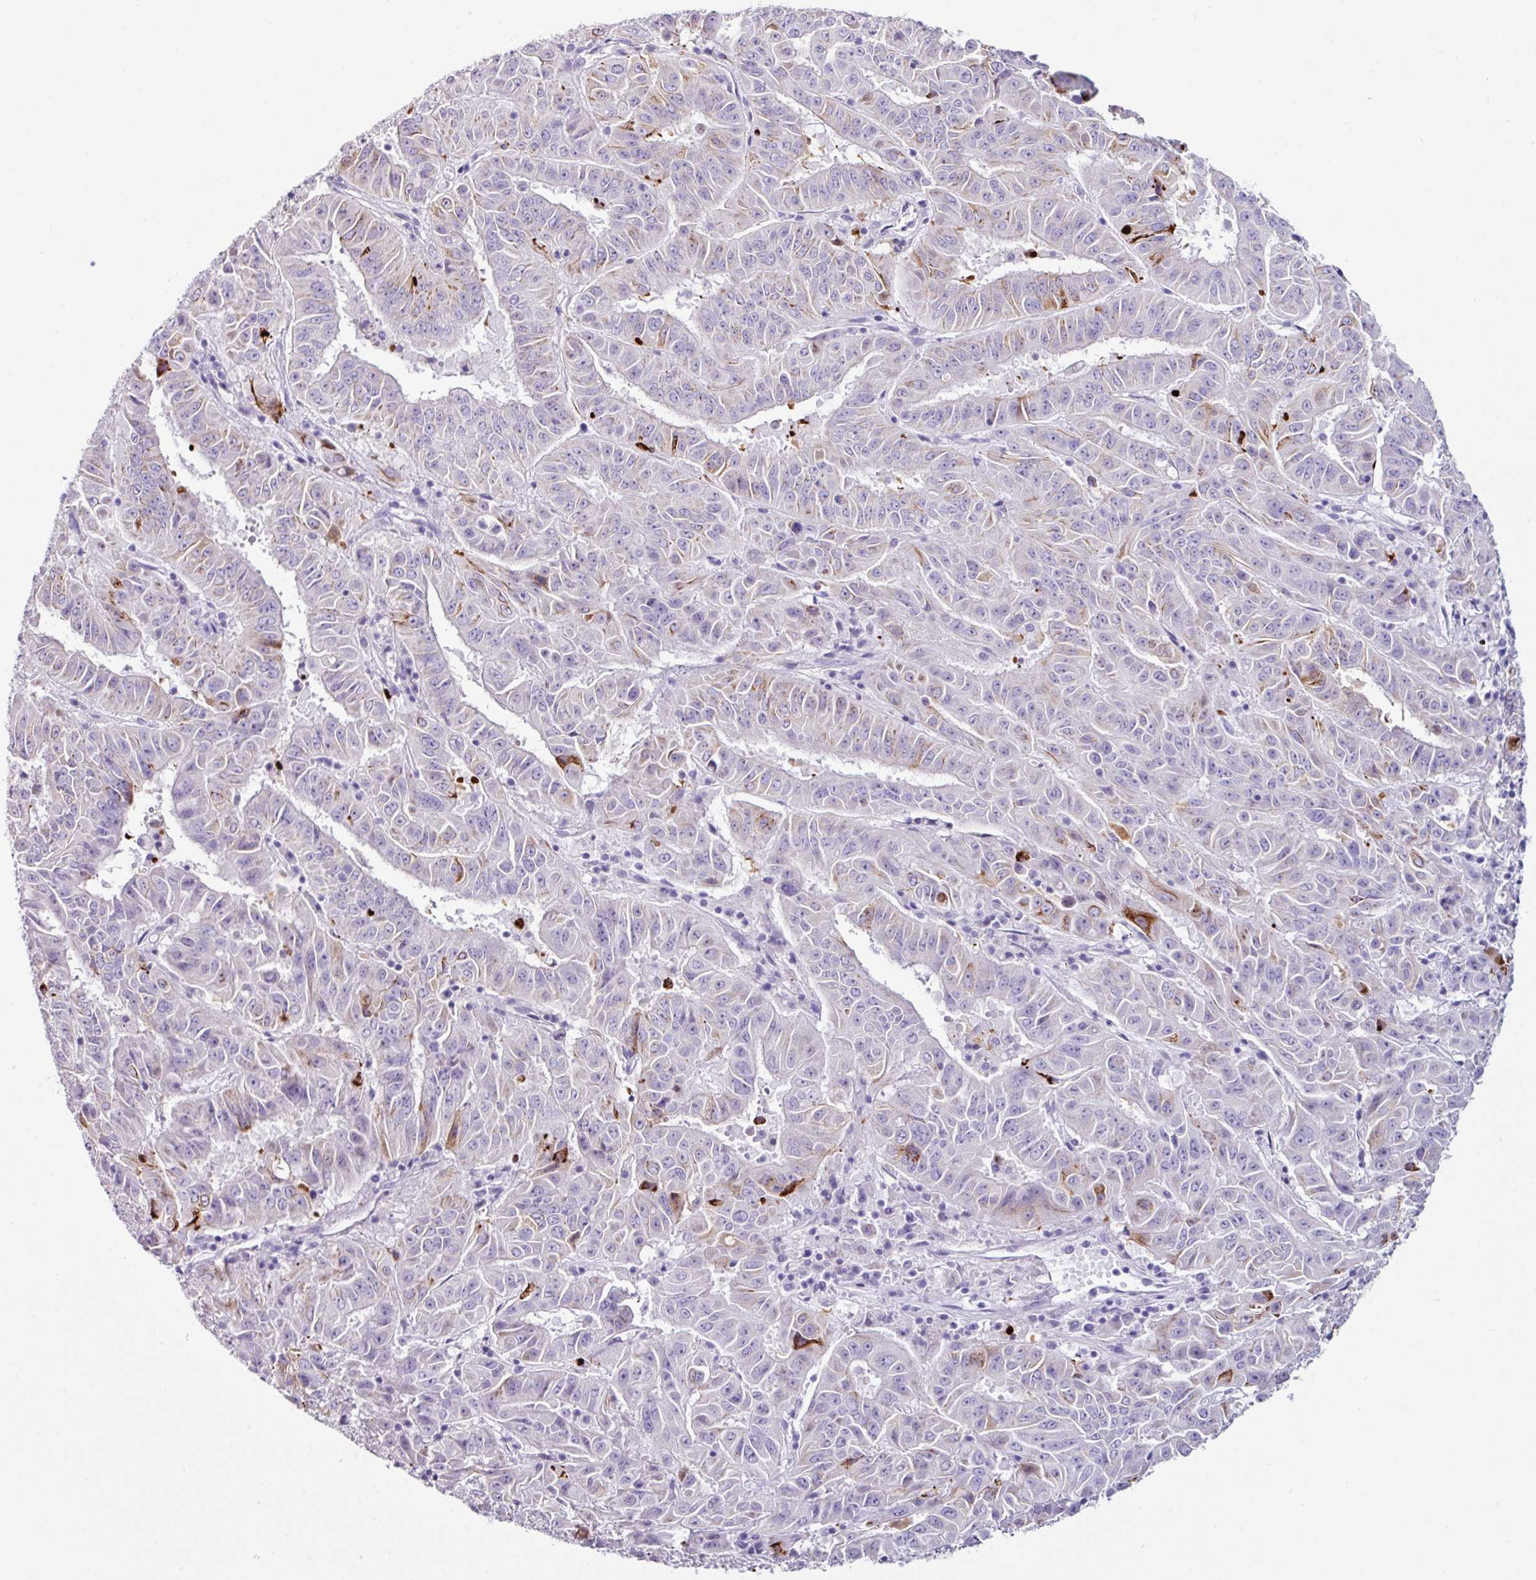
{"staining": {"intensity": "strong", "quantity": "<25%", "location": "cytoplasmic/membranous"}, "tissue": "pancreatic cancer", "cell_type": "Tumor cells", "image_type": "cancer", "snomed": [{"axis": "morphology", "description": "Adenocarcinoma, NOS"}, {"axis": "topography", "description": "Pancreas"}], "caption": "The photomicrograph shows immunohistochemical staining of pancreatic cancer (adenocarcinoma). There is strong cytoplasmic/membranous staining is appreciated in approximately <25% of tumor cells. The protein of interest is stained brown, and the nuclei are stained in blue (DAB (3,3'-diaminobenzidine) IHC with brightfield microscopy, high magnification).", "gene": "GLP2R", "patient": {"sex": "male", "age": 63}}